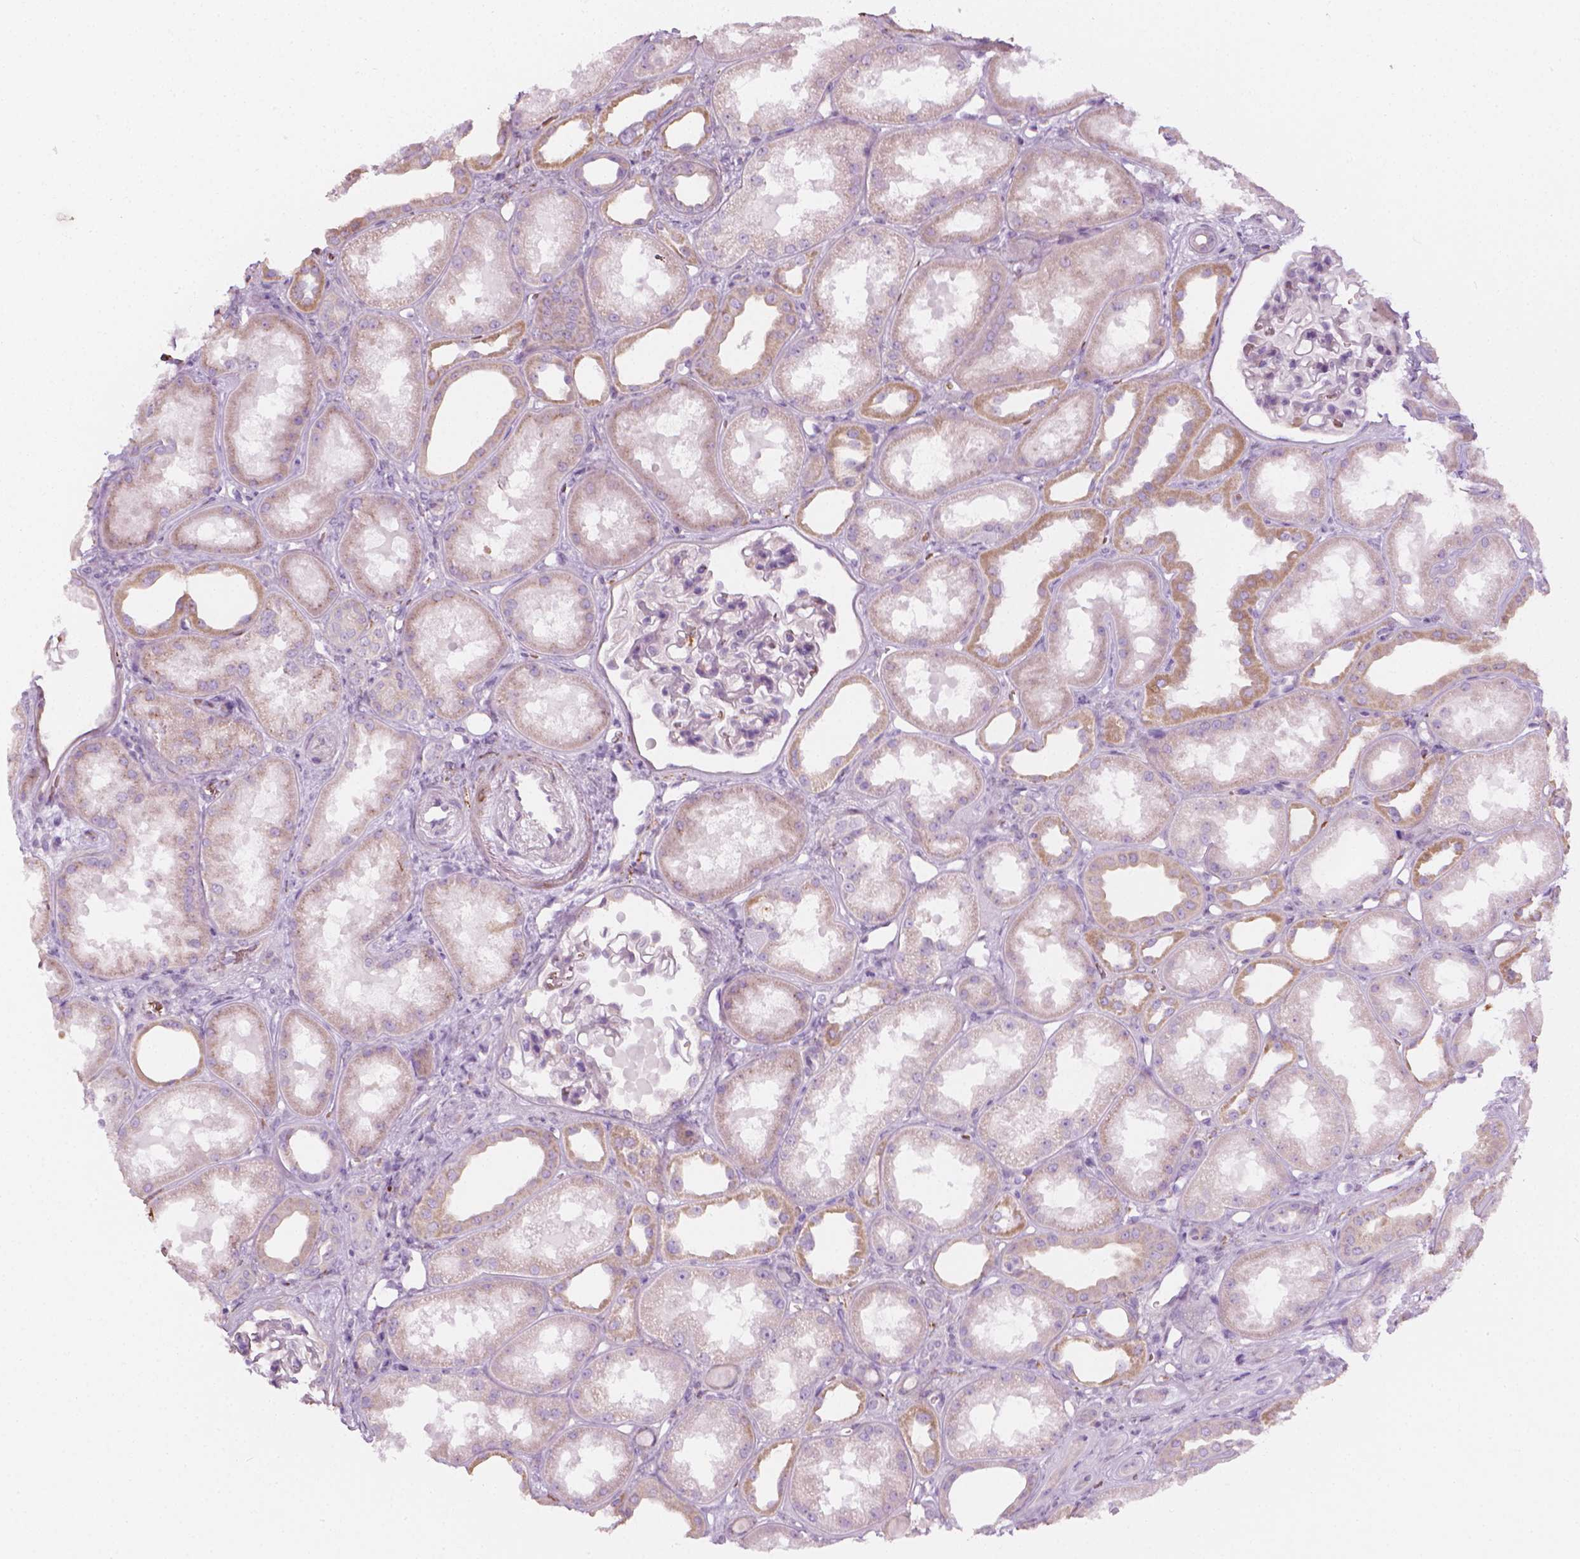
{"staining": {"intensity": "negative", "quantity": "none", "location": "none"}, "tissue": "kidney", "cell_type": "Cells in glomeruli", "image_type": "normal", "snomed": [{"axis": "morphology", "description": "Normal tissue, NOS"}, {"axis": "topography", "description": "Kidney"}], "caption": "A high-resolution histopathology image shows immunohistochemistry staining of benign kidney, which exhibits no significant positivity in cells in glomeruli. (Immunohistochemistry, brightfield microscopy, high magnification).", "gene": "CES1", "patient": {"sex": "male", "age": 61}}